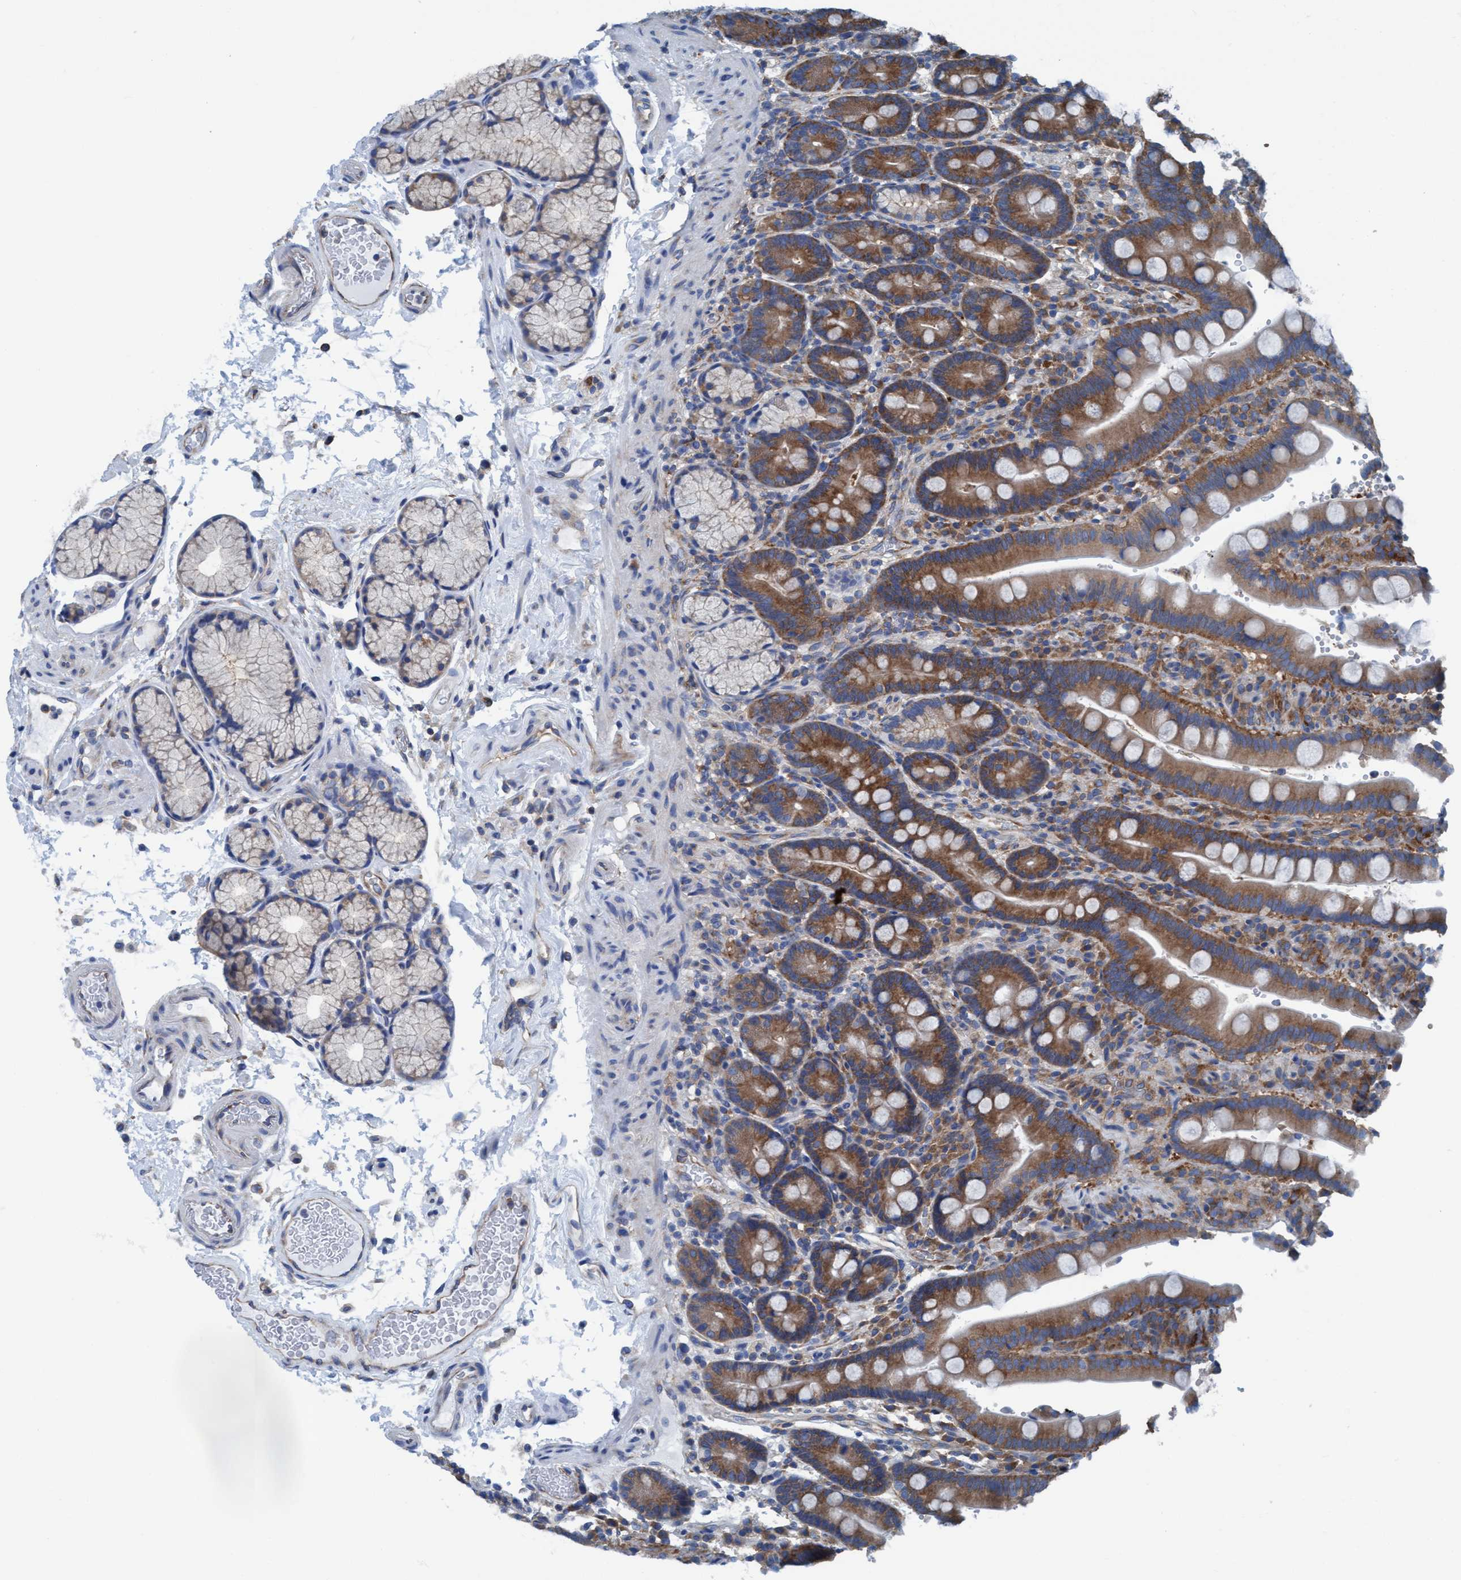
{"staining": {"intensity": "moderate", "quantity": ">75%", "location": "cytoplasmic/membranous"}, "tissue": "duodenum", "cell_type": "Glandular cells", "image_type": "normal", "snomed": [{"axis": "morphology", "description": "Normal tissue, NOS"}, {"axis": "topography", "description": "Small intestine, NOS"}], "caption": "Immunohistochemical staining of benign duodenum reveals >75% levels of moderate cytoplasmic/membranous protein expression in about >75% of glandular cells.", "gene": "NMT1", "patient": {"sex": "female", "age": 71}}